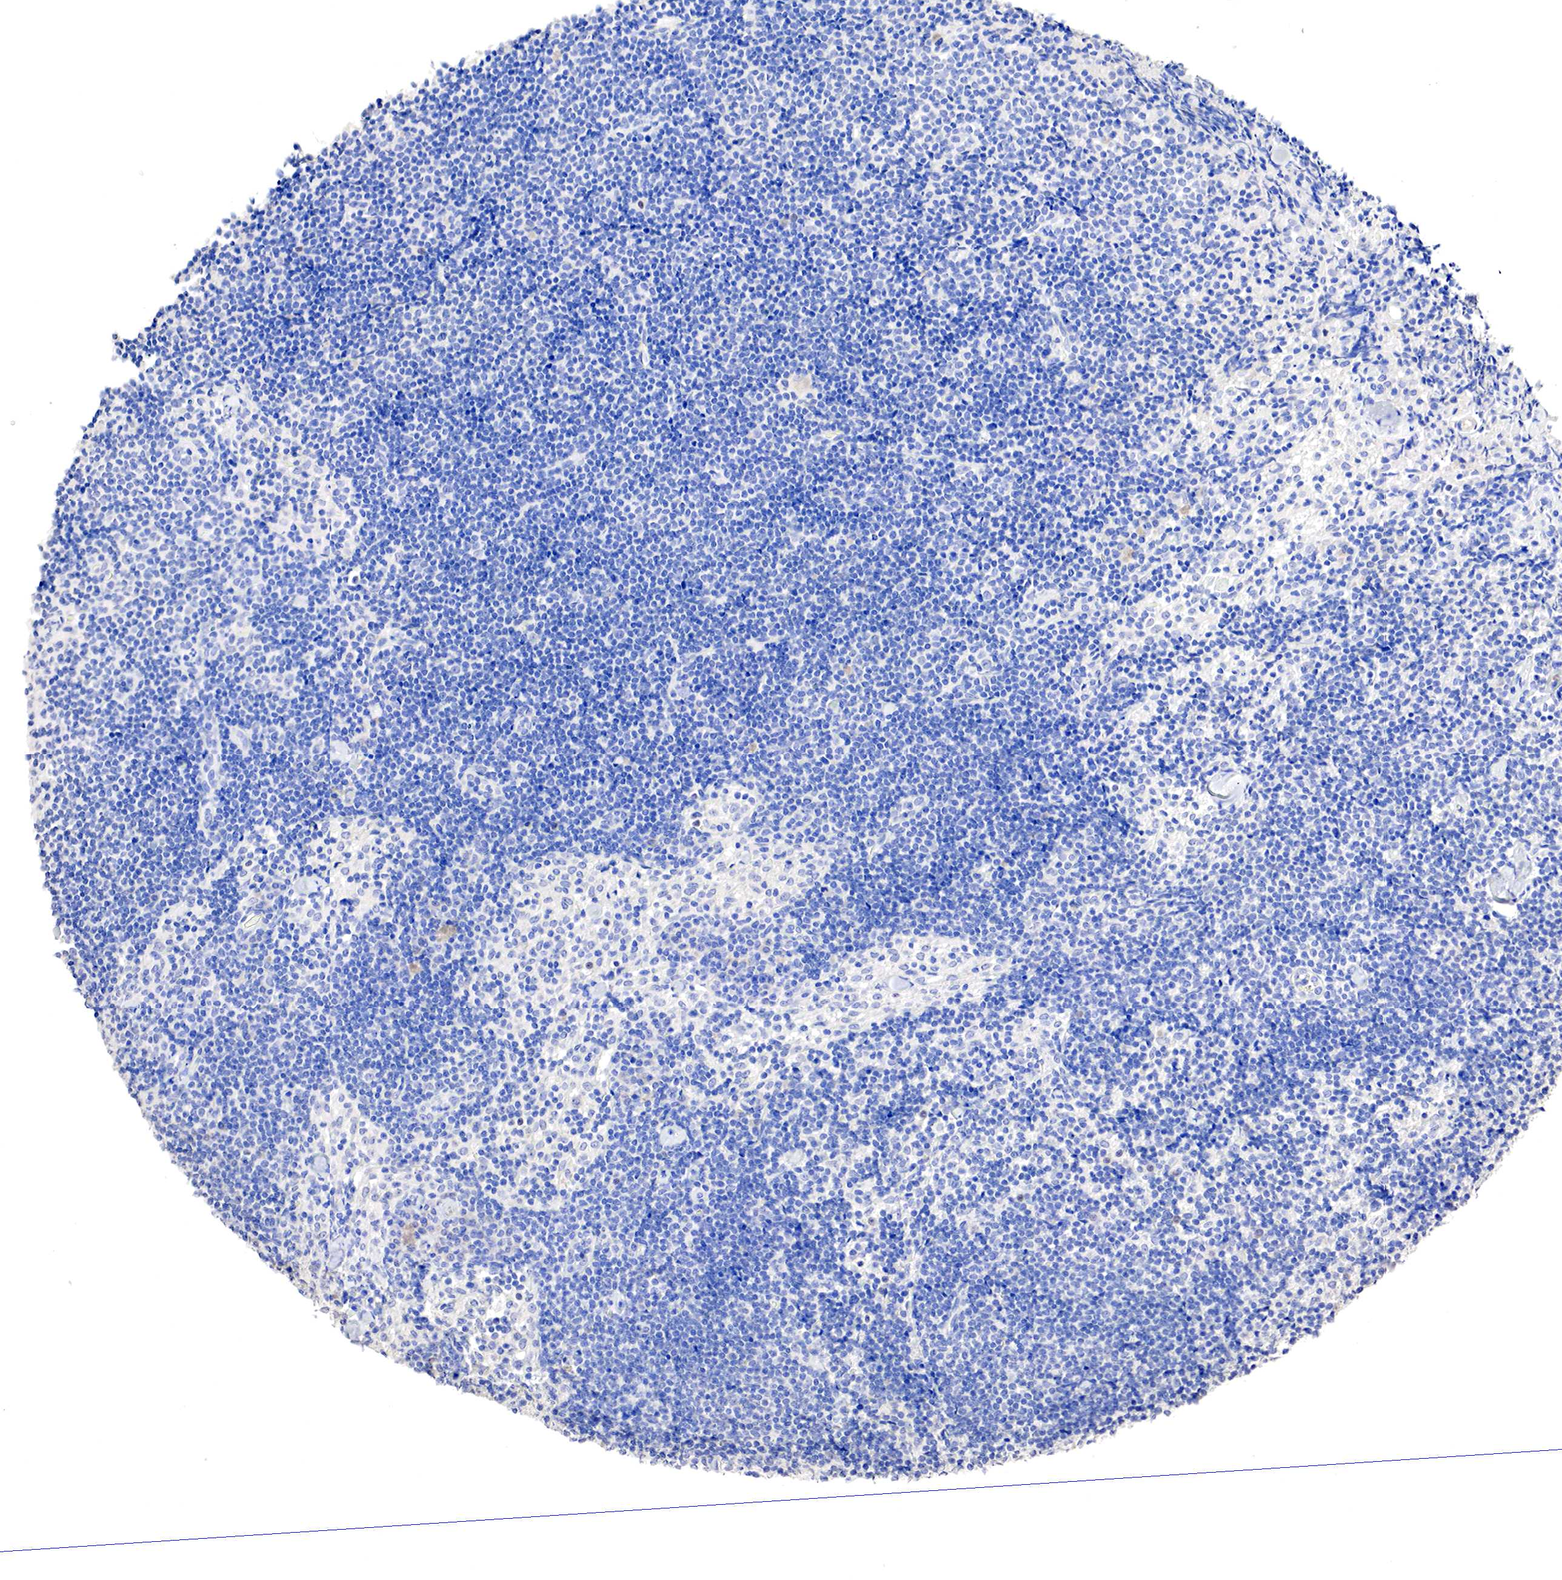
{"staining": {"intensity": "negative", "quantity": "none", "location": "none"}, "tissue": "lymph node", "cell_type": "Germinal center cells", "image_type": "normal", "snomed": [{"axis": "morphology", "description": "Normal tissue, NOS"}, {"axis": "topography", "description": "Lymph node"}], "caption": "There is no significant expression in germinal center cells of lymph node. The staining is performed using DAB (3,3'-diaminobenzidine) brown chromogen with nuclei counter-stained in using hematoxylin.", "gene": "GATA1", "patient": {"sex": "female", "age": 35}}